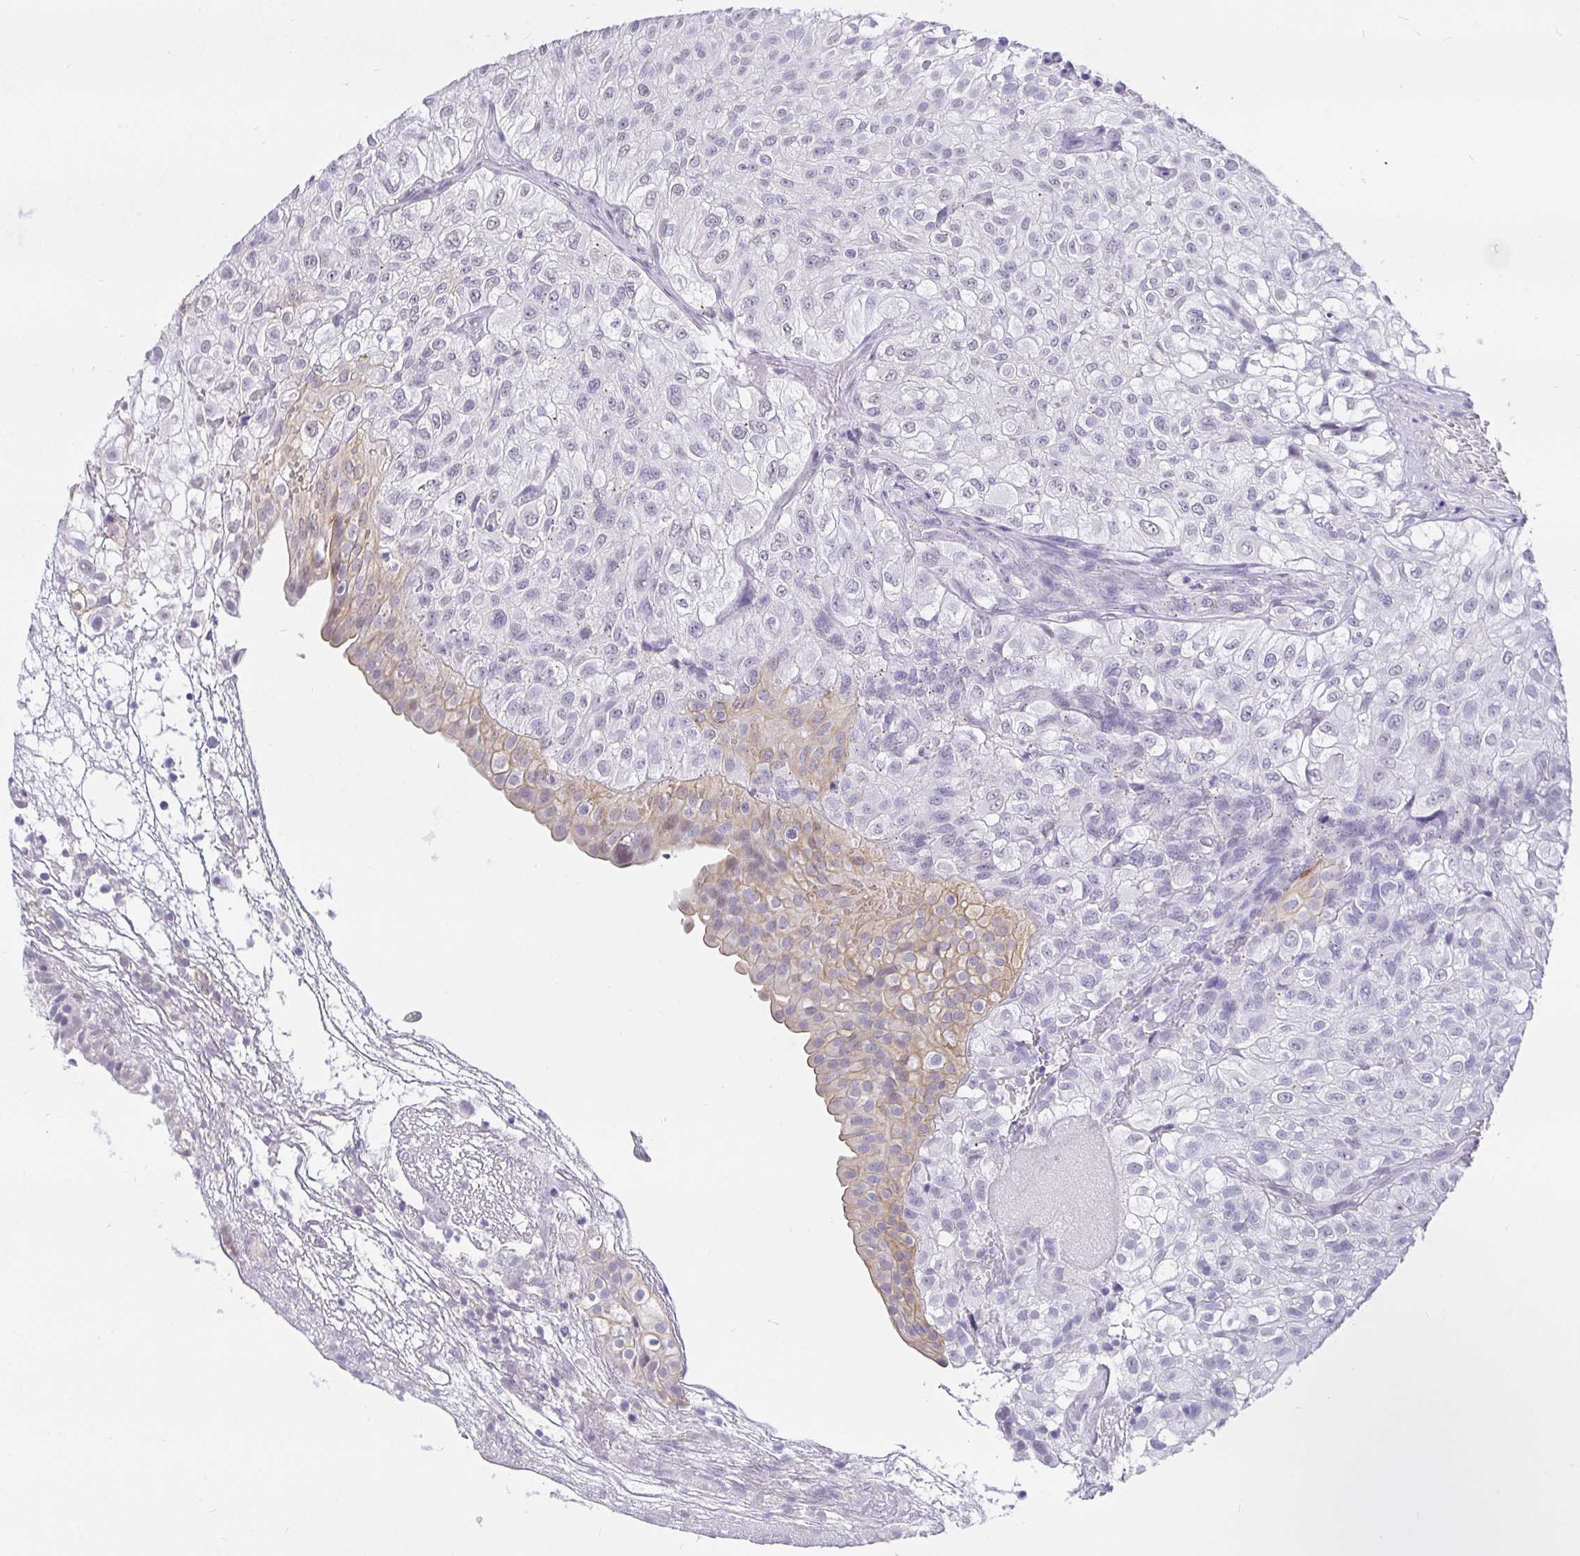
{"staining": {"intensity": "negative", "quantity": "none", "location": "none"}, "tissue": "urothelial cancer", "cell_type": "Tumor cells", "image_type": "cancer", "snomed": [{"axis": "morphology", "description": "Urothelial carcinoma, High grade"}, {"axis": "topography", "description": "Urinary bladder"}], "caption": "This photomicrograph is of urothelial cancer stained with IHC to label a protein in brown with the nuclei are counter-stained blue. There is no expression in tumor cells.", "gene": "EZHIP", "patient": {"sex": "male", "age": 56}}